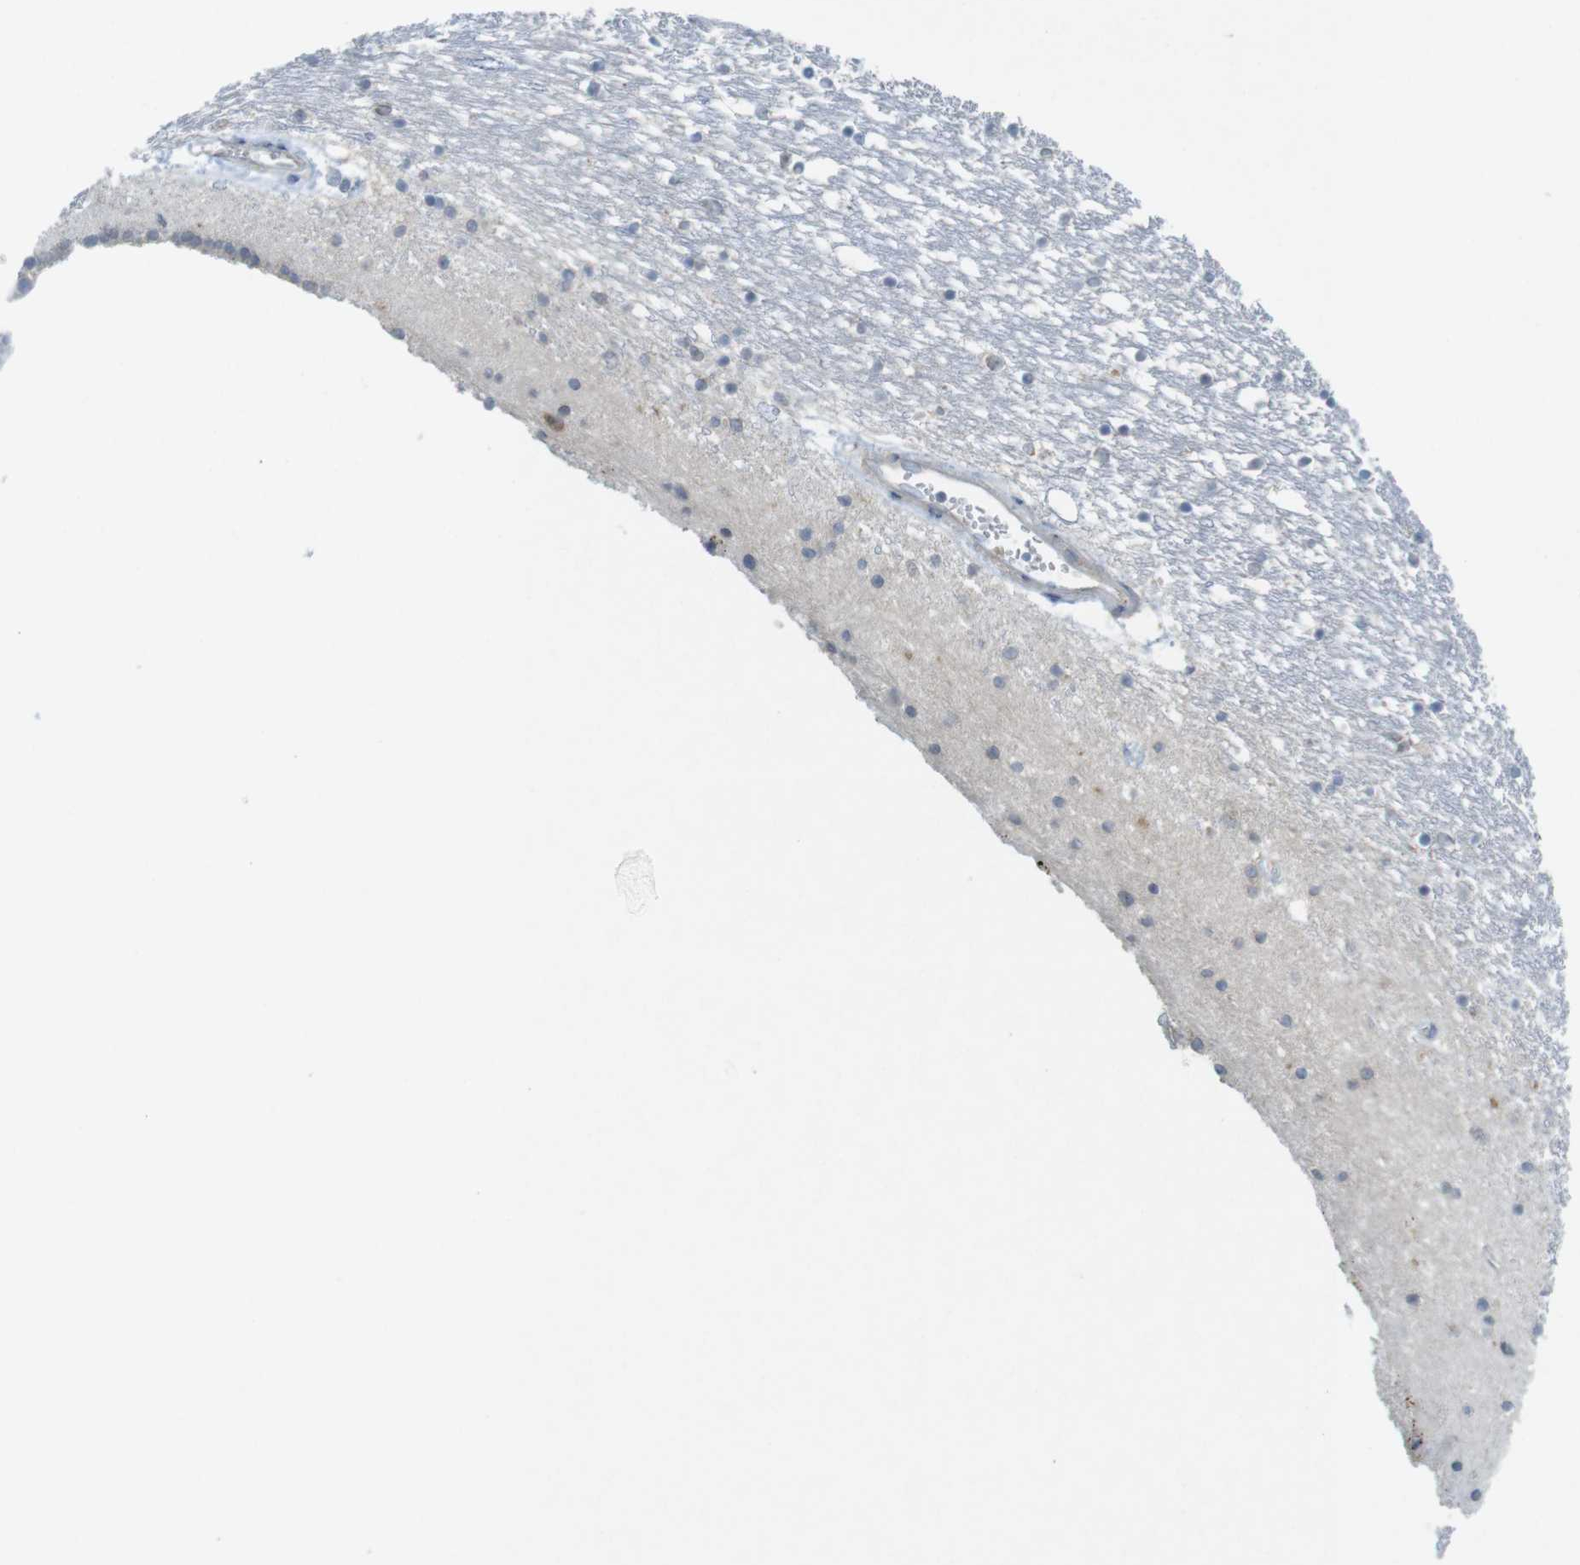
{"staining": {"intensity": "negative", "quantity": "none", "location": "none"}, "tissue": "caudate", "cell_type": "Glial cells", "image_type": "normal", "snomed": [{"axis": "morphology", "description": "Normal tissue, NOS"}, {"axis": "topography", "description": "Lateral ventricle wall"}], "caption": "Histopathology image shows no protein expression in glial cells of unremarkable caudate. Brightfield microscopy of immunohistochemistry stained with DAB (3,3'-diaminobenzidine) (brown) and hematoxylin (blue), captured at high magnification.", "gene": "RCC1", "patient": {"sex": "male", "age": 45}}